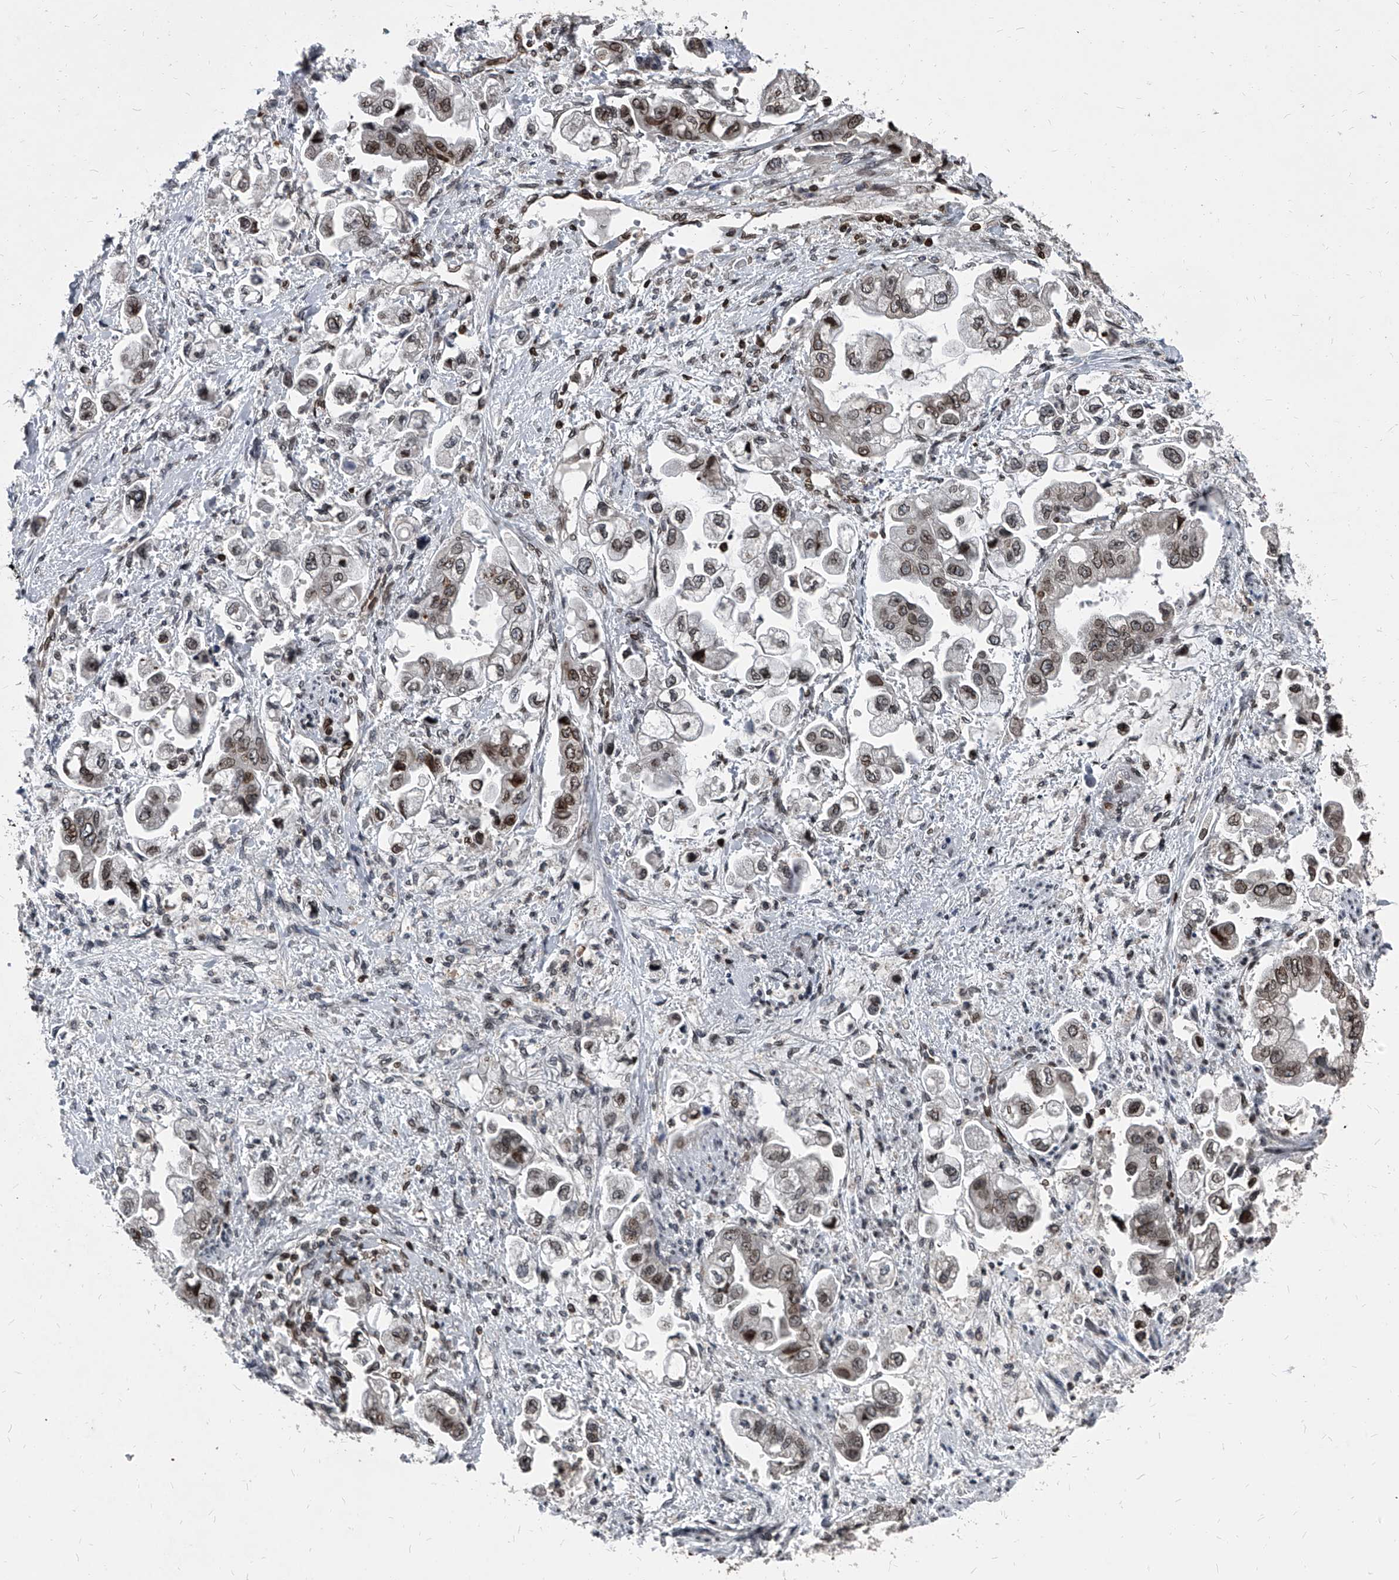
{"staining": {"intensity": "moderate", "quantity": ">75%", "location": "cytoplasmic/membranous,nuclear"}, "tissue": "stomach cancer", "cell_type": "Tumor cells", "image_type": "cancer", "snomed": [{"axis": "morphology", "description": "Adenocarcinoma, NOS"}, {"axis": "topography", "description": "Stomach"}], "caption": "Moderate cytoplasmic/membranous and nuclear expression is identified in approximately >75% of tumor cells in stomach adenocarcinoma. The protein is stained brown, and the nuclei are stained in blue (DAB IHC with brightfield microscopy, high magnification).", "gene": "PHF20", "patient": {"sex": "male", "age": 62}}